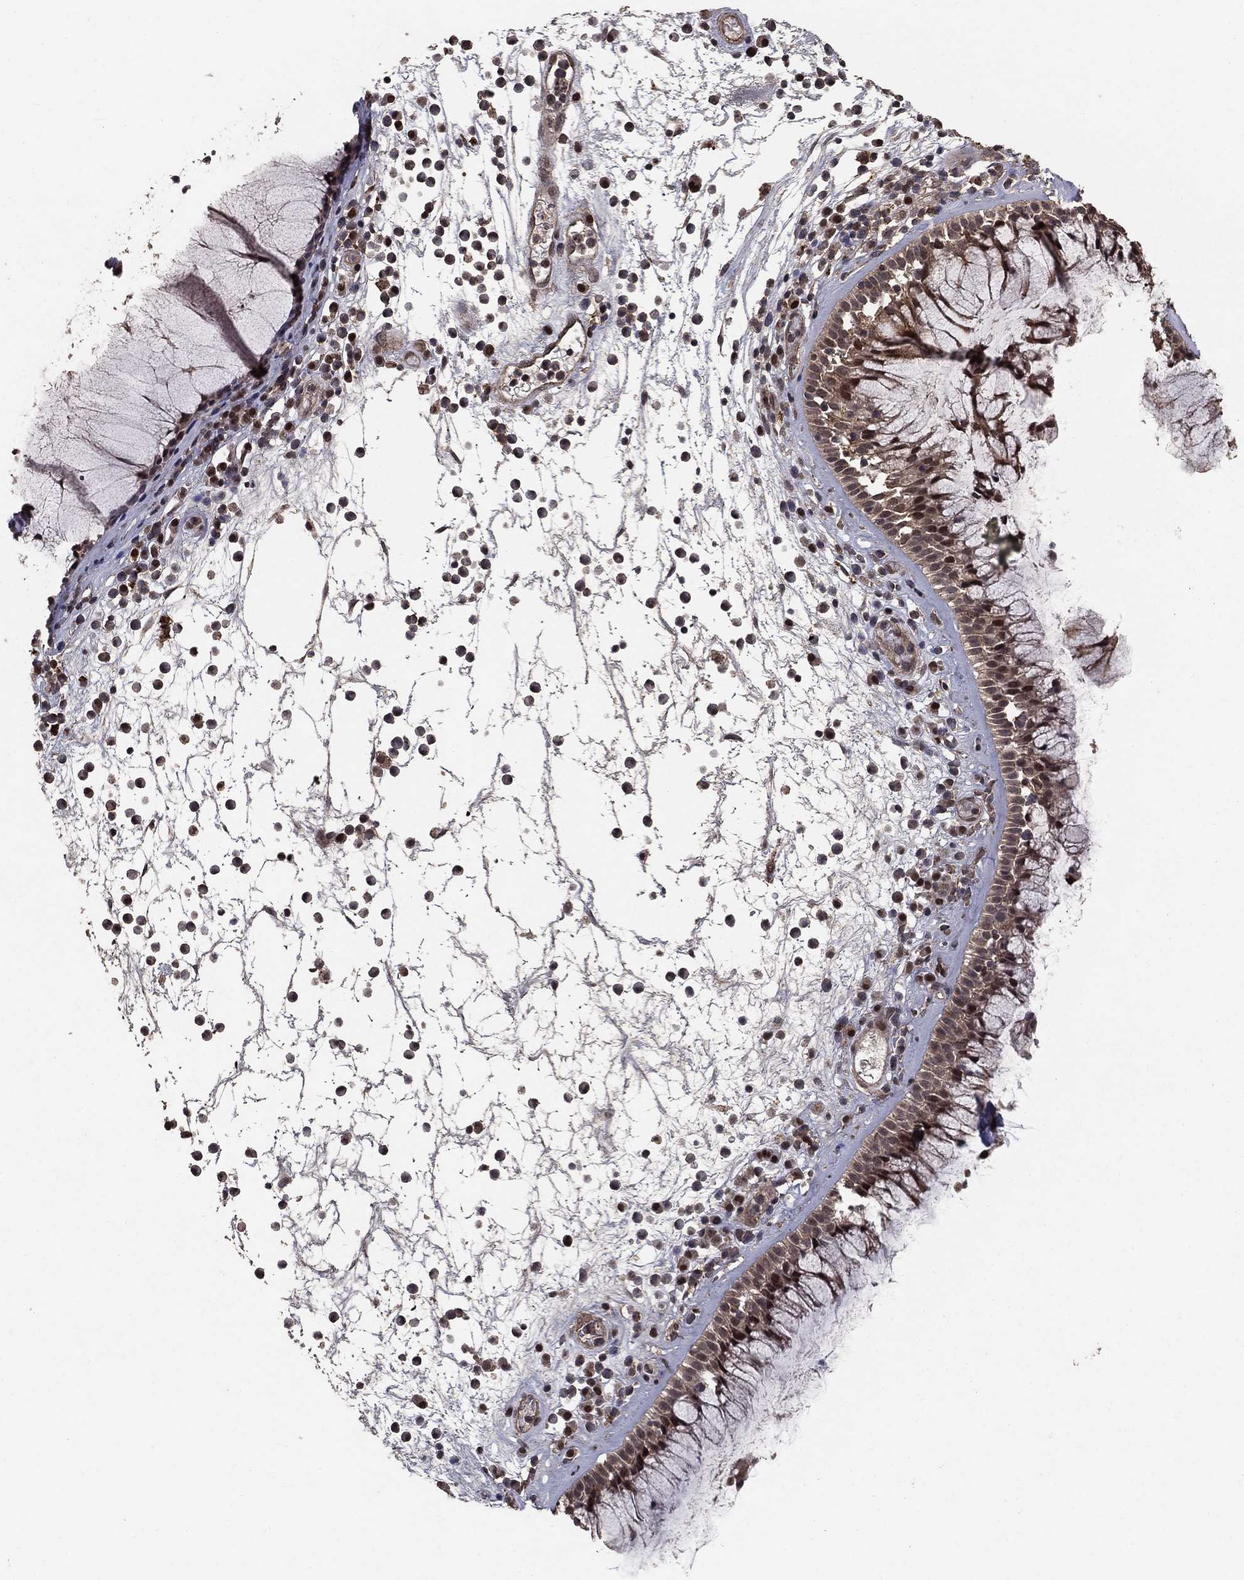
{"staining": {"intensity": "moderate", "quantity": ">75%", "location": "cytoplasmic/membranous"}, "tissue": "nasopharynx", "cell_type": "Respiratory epithelial cells", "image_type": "normal", "snomed": [{"axis": "morphology", "description": "Normal tissue, NOS"}, {"axis": "topography", "description": "Nasopharynx"}], "caption": "Nasopharynx stained with immunohistochemistry reveals moderate cytoplasmic/membranous expression in approximately >75% of respiratory epithelial cells.", "gene": "PRDM1", "patient": {"sex": "male", "age": 77}}